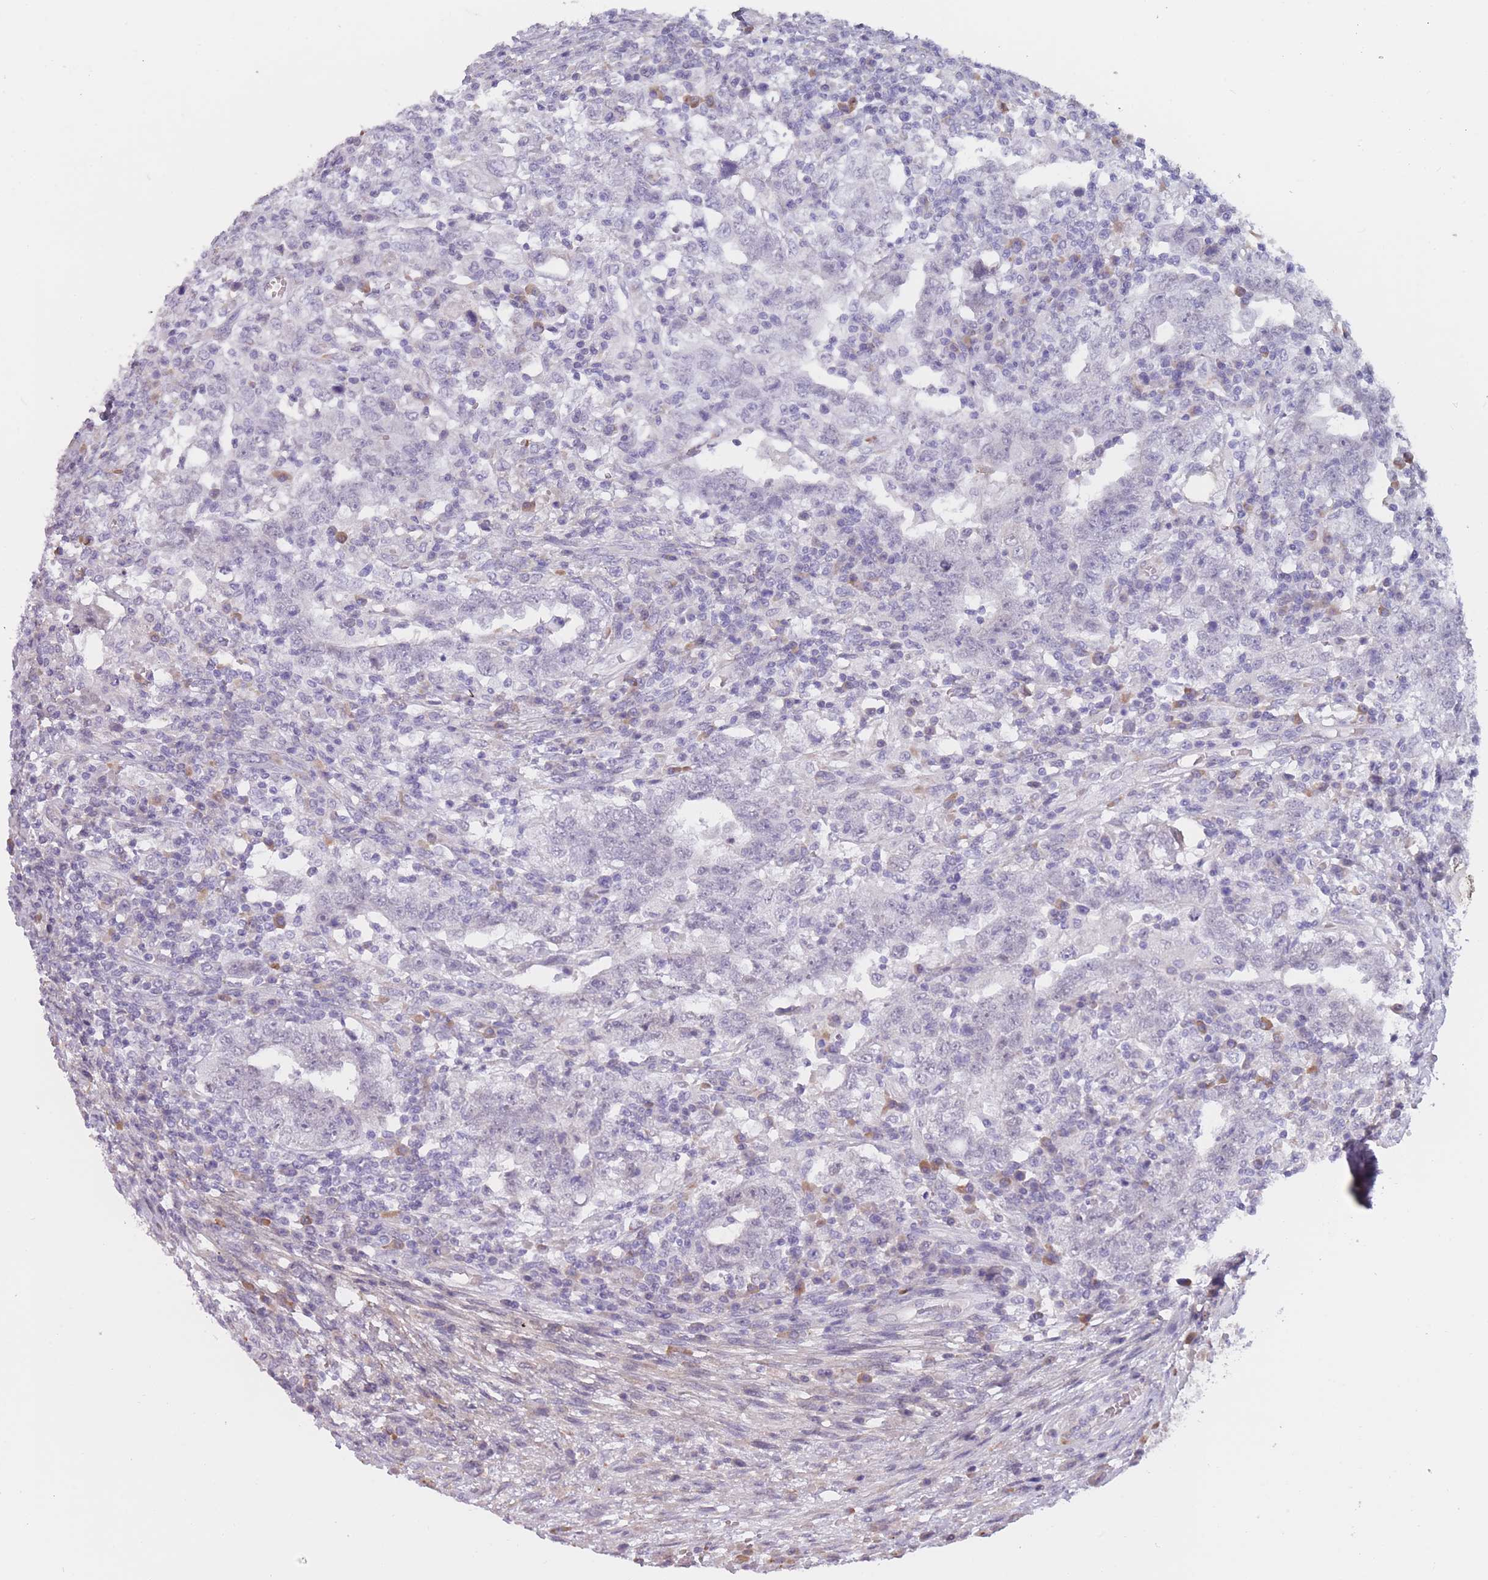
{"staining": {"intensity": "negative", "quantity": "none", "location": "none"}, "tissue": "testis cancer", "cell_type": "Tumor cells", "image_type": "cancer", "snomed": [{"axis": "morphology", "description": "Carcinoma, Embryonal, NOS"}, {"axis": "topography", "description": "Testis"}], "caption": "This is an immunohistochemistry (IHC) histopathology image of human embryonal carcinoma (testis). There is no expression in tumor cells.", "gene": "COL27A1", "patient": {"sex": "male", "age": 26}}